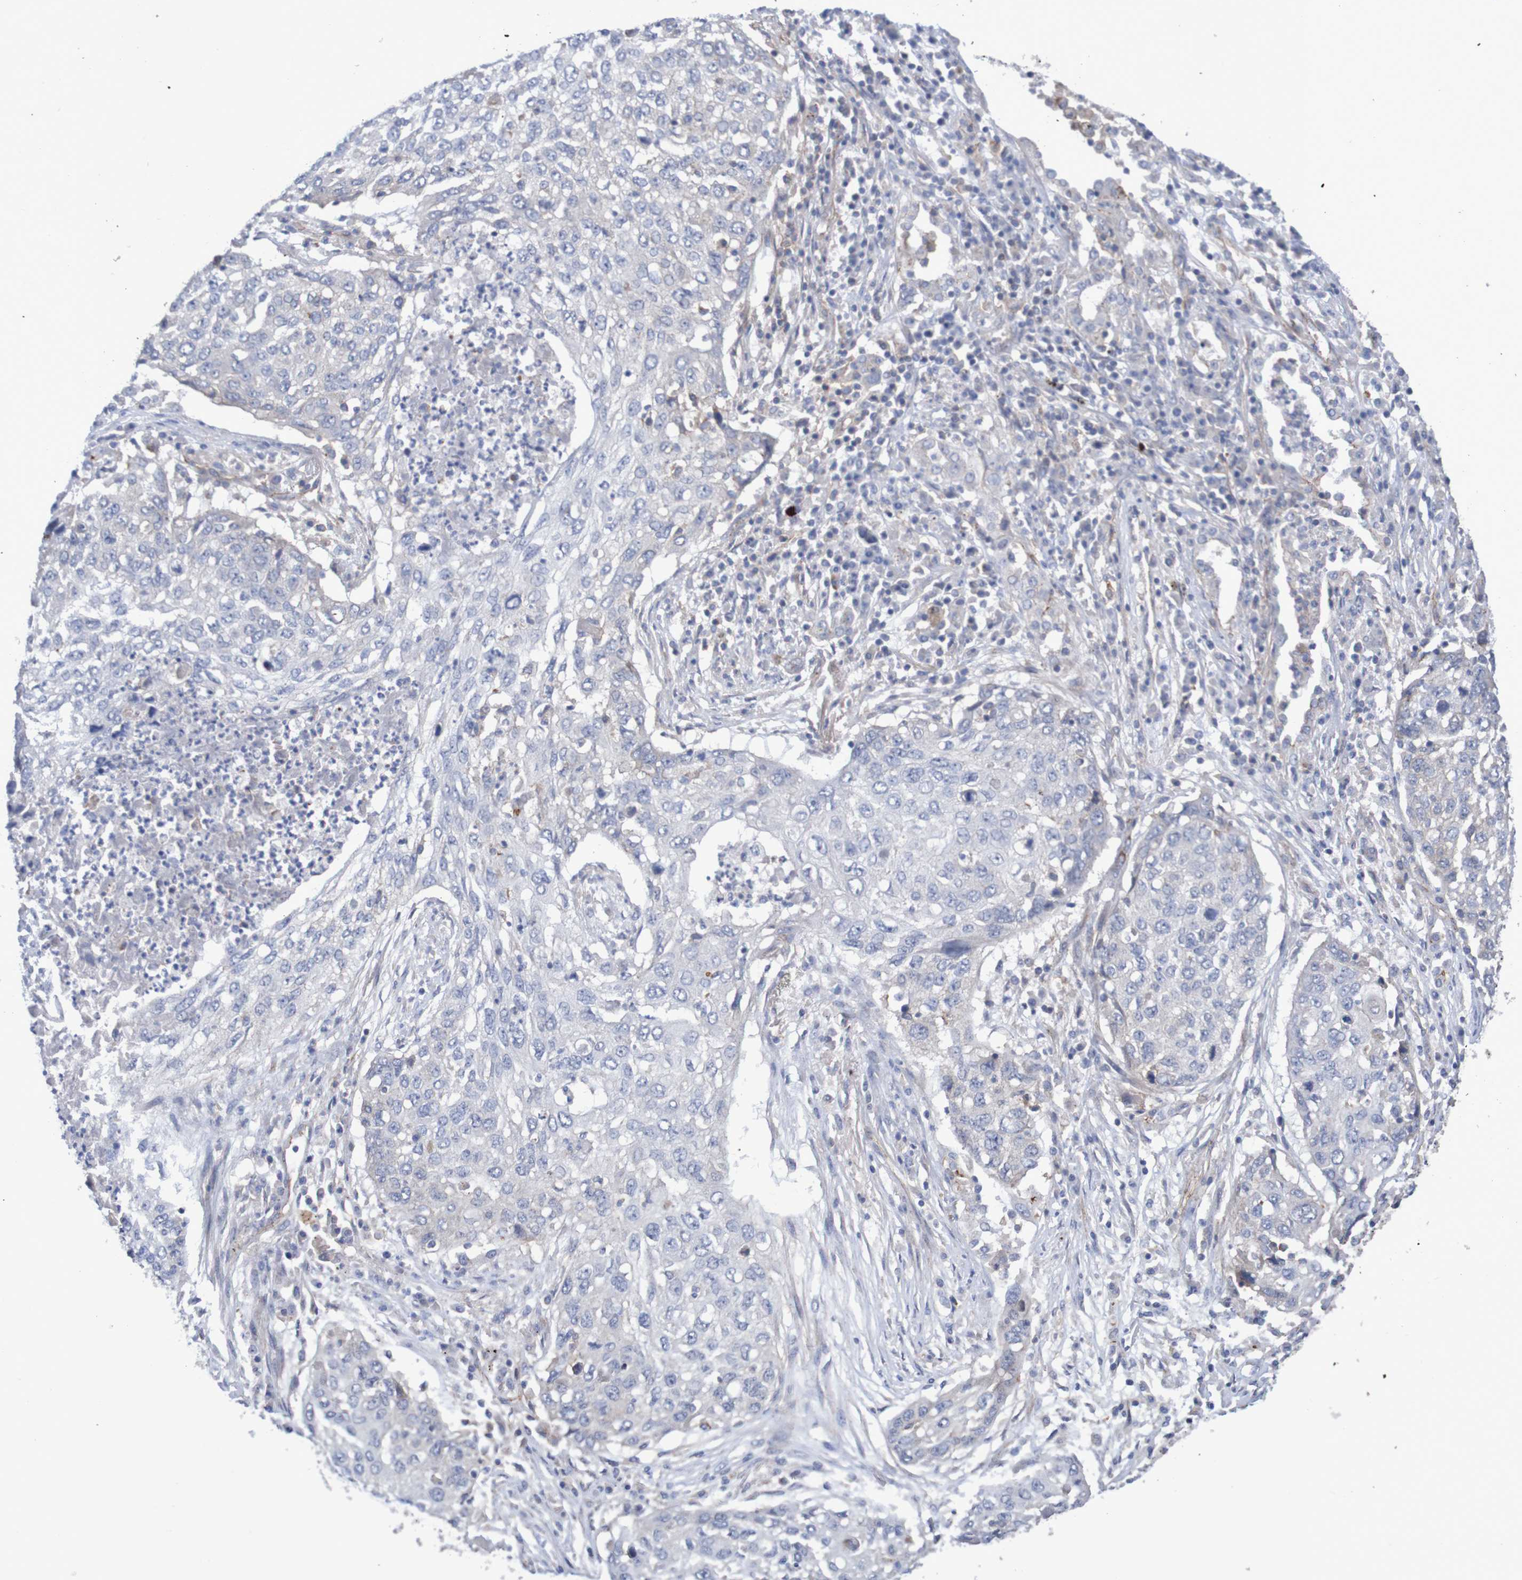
{"staining": {"intensity": "negative", "quantity": "none", "location": "none"}, "tissue": "lung cancer", "cell_type": "Tumor cells", "image_type": "cancer", "snomed": [{"axis": "morphology", "description": "Squamous cell carcinoma, NOS"}, {"axis": "topography", "description": "Lung"}], "caption": "Photomicrograph shows no significant protein expression in tumor cells of lung squamous cell carcinoma. (DAB IHC, high magnification).", "gene": "NECTIN2", "patient": {"sex": "female", "age": 63}}